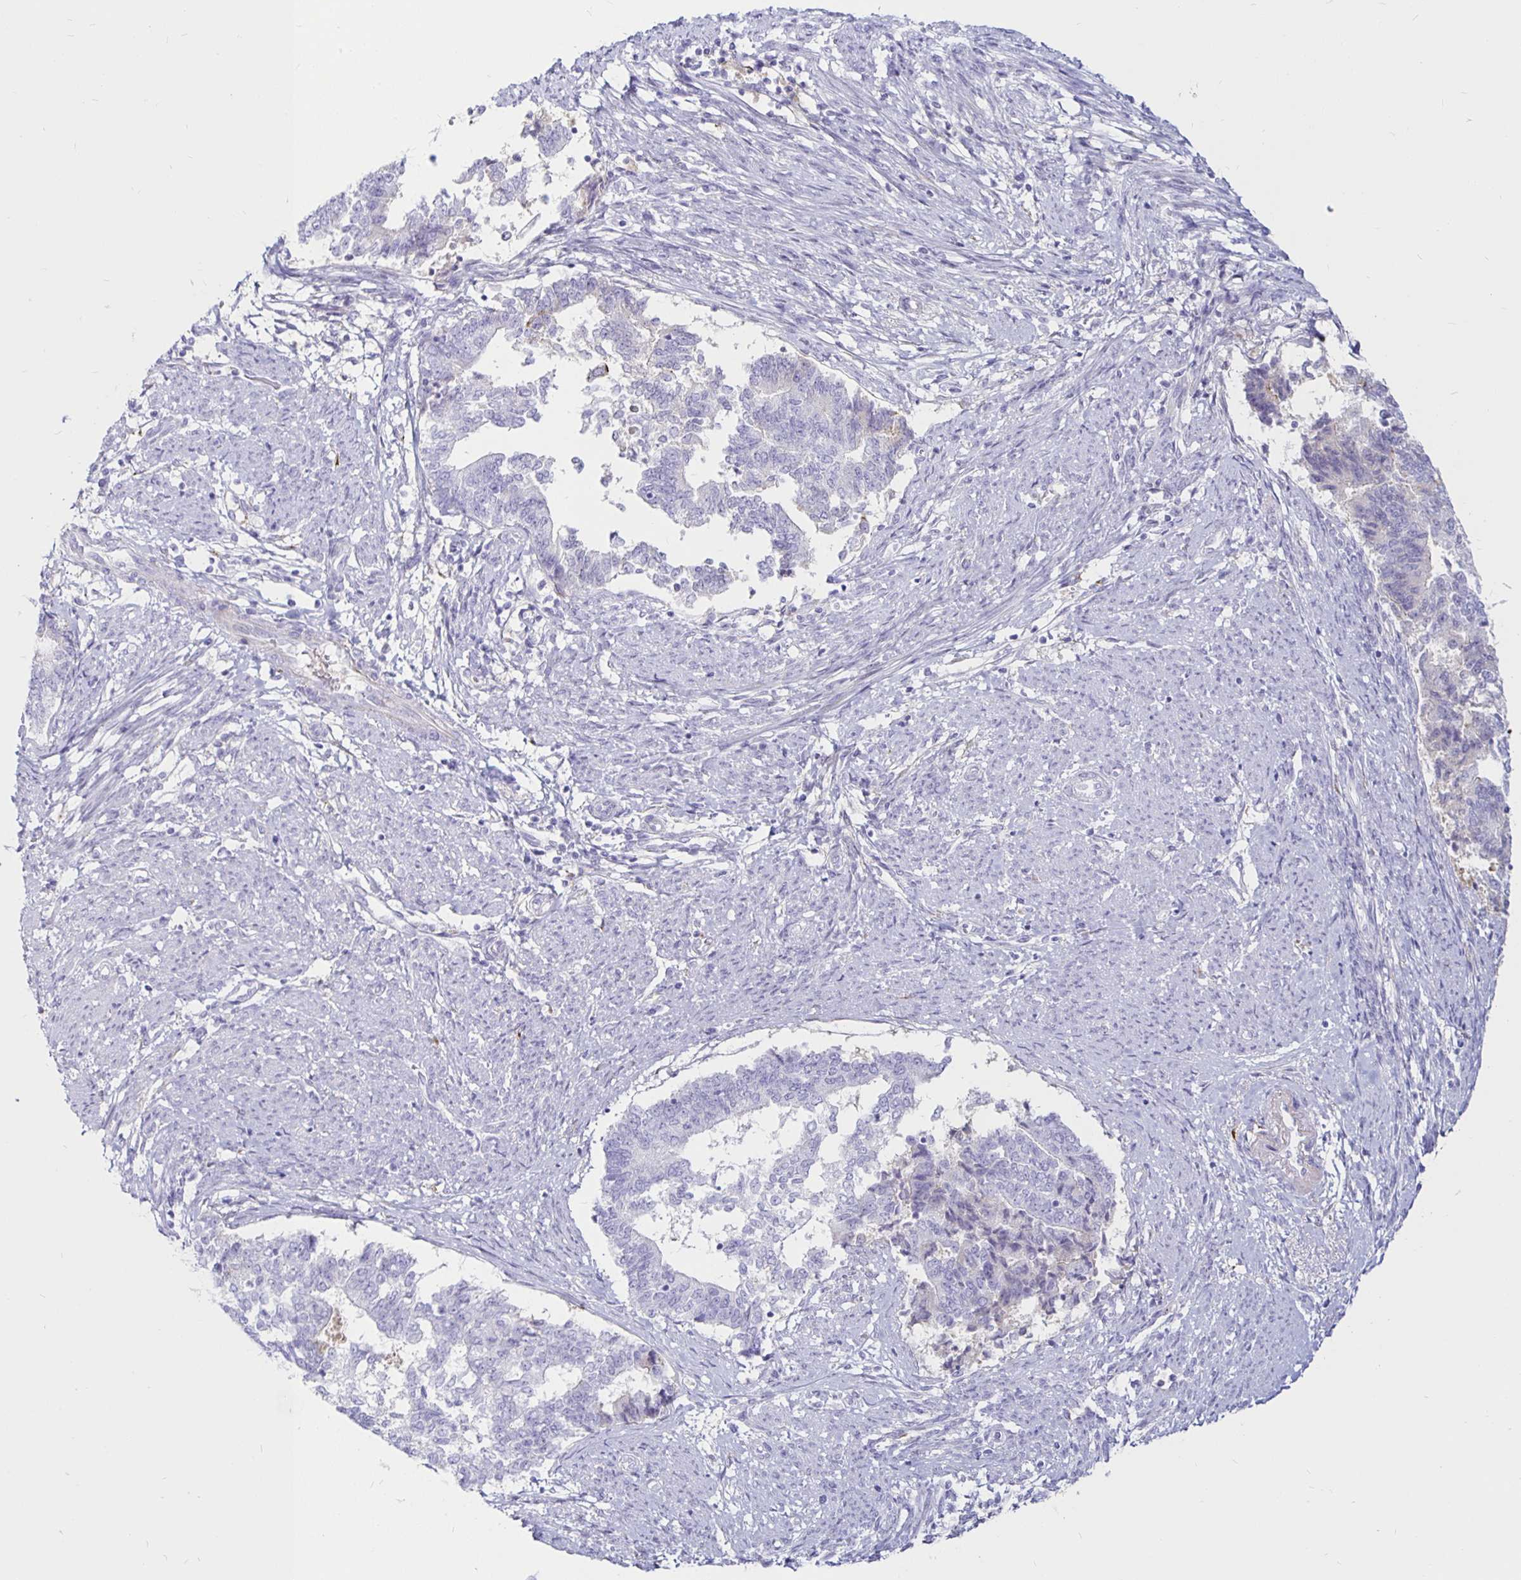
{"staining": {"intensity": "negative", "quantity": "none", "location": "none"}, "tissue": "endometrial cancer", "cell_type": "Tumor cells", "image_type": "cancer", "snomed": [{"axis": "morphology", "description": "Adenocarcinoma, NOS"}, {"axis": "topography", "description": "Endometrium"}], "caption": "A high-resolution photomicrograph shows IHC staining of endometrial cancer (adenocarcinoma), which displays no significant positivity in tumor cells.", "gene": "TIMP1", "patient": {"sex": "female", "age": 65}}